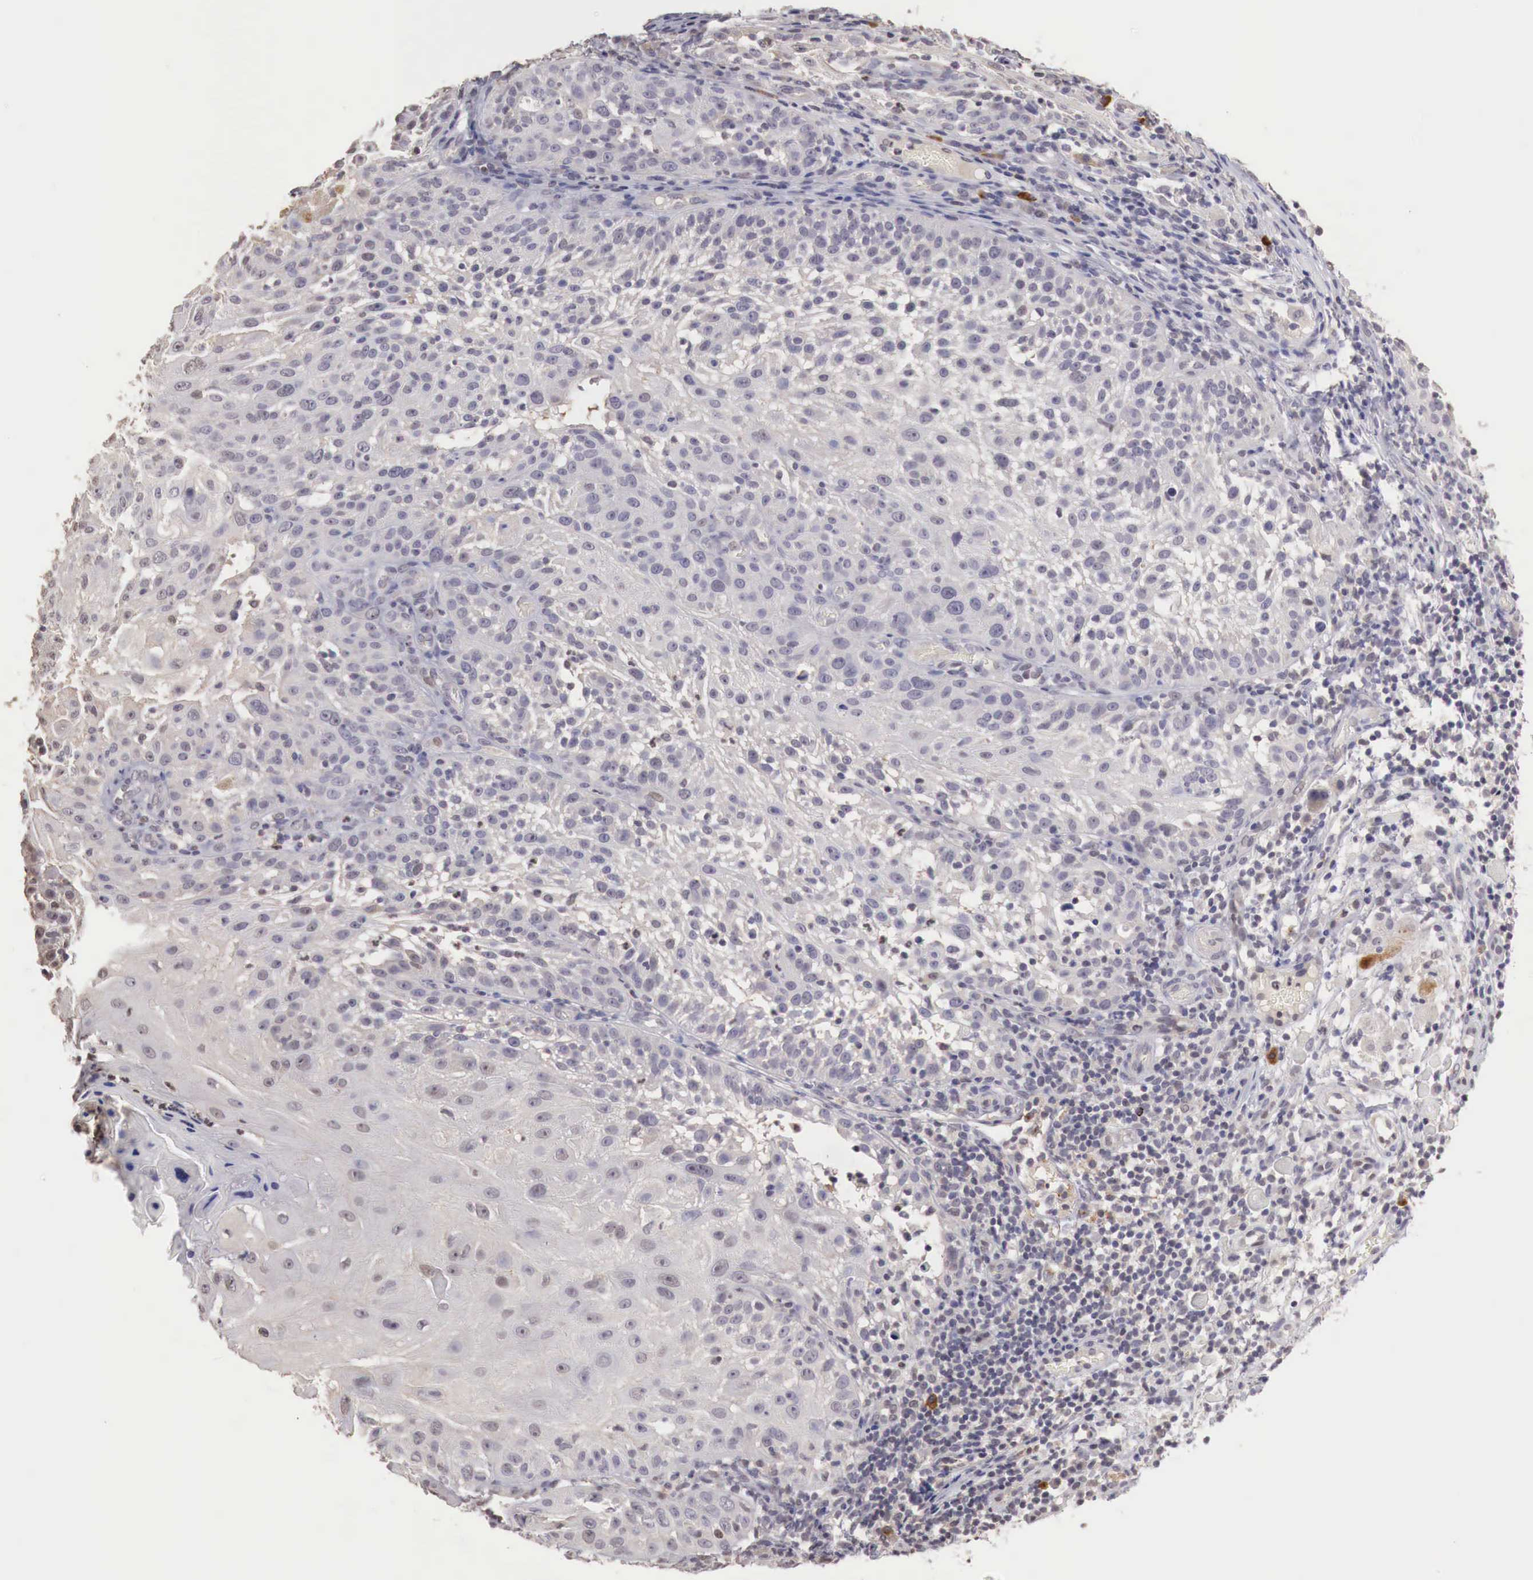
{"staining": {"intensity": "negative", "quantity": "none", "location": "none"}, "tissue": "skin cancer", "cell_type": "Tumor cells", "image_type": "cancer", "snomed": [{"axis": "morphology", "description": "Squamous cell carcinoma, NOS"}, {"axis": "topography", "description": "Skin"}], "caption": "DAB immunohistochemical staining of skin cancer (squamous cell carcinoma) reveals no significant staining in tumor cells.", "gene": "TBC1D9", "patient": {"sex": "female", "age": 89}}